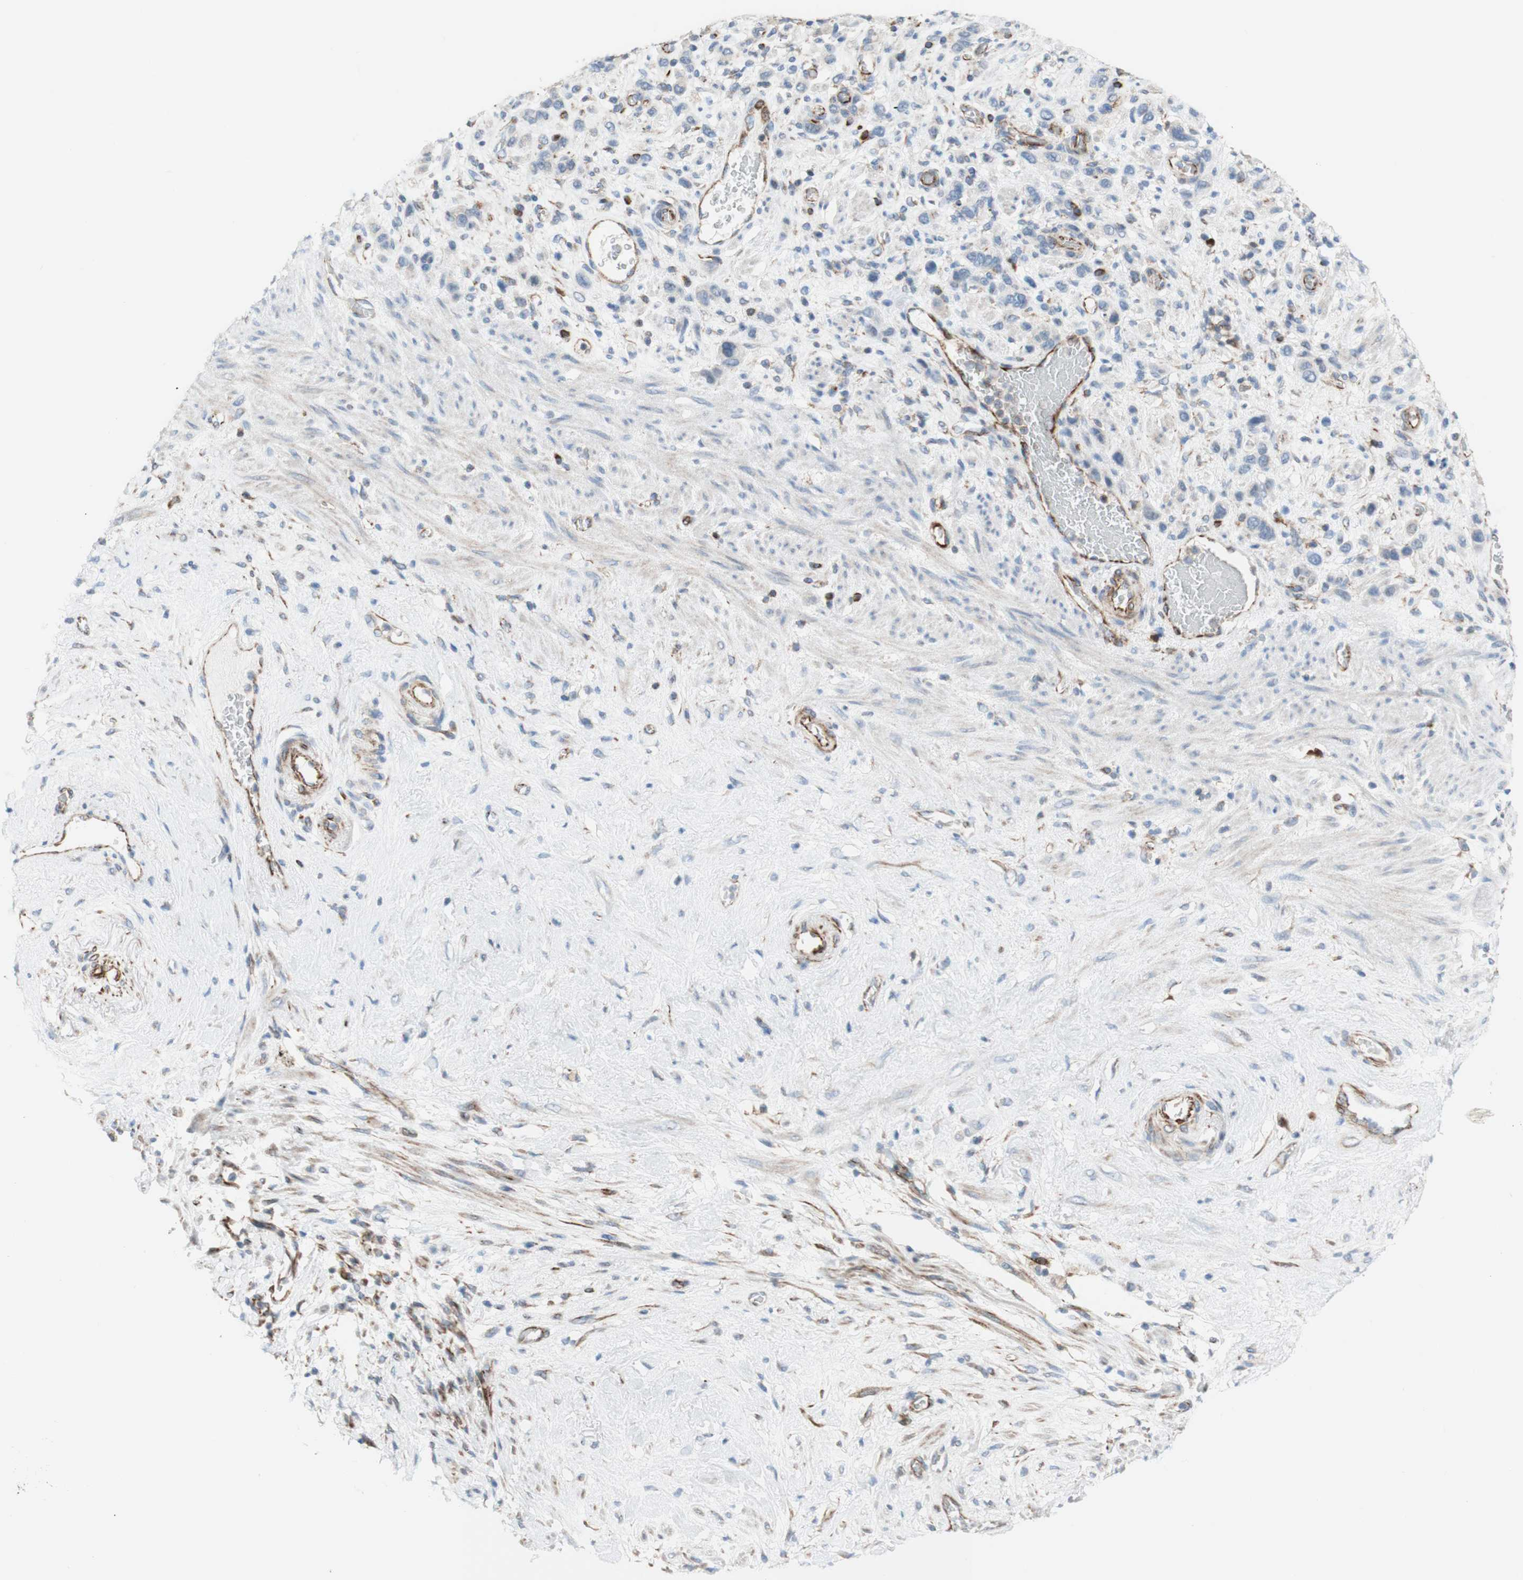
{"staining": {"intensity": "negative", "quantity": "none", "location": "none"}, "tissue": "stomach cancer", "cell_type": "Tumor cells", "image_type": "cancer", "snomed": [{"axis": "morphology", "description": "Adenocarcinoma, NOS"}, {"axis": "morphology", "description": "Adenocarcinoma, High grade"}, {"axis": "topography", "description": "Stomach, upper"}, {"axis": "topography", "description": "Stomach, lower"}], "caption": "There is no significant staining in tumor cells of adenocarcinoma (stomach).", "gene": "POU2AF1", "patient": {"sex": "female", "age": 65}}